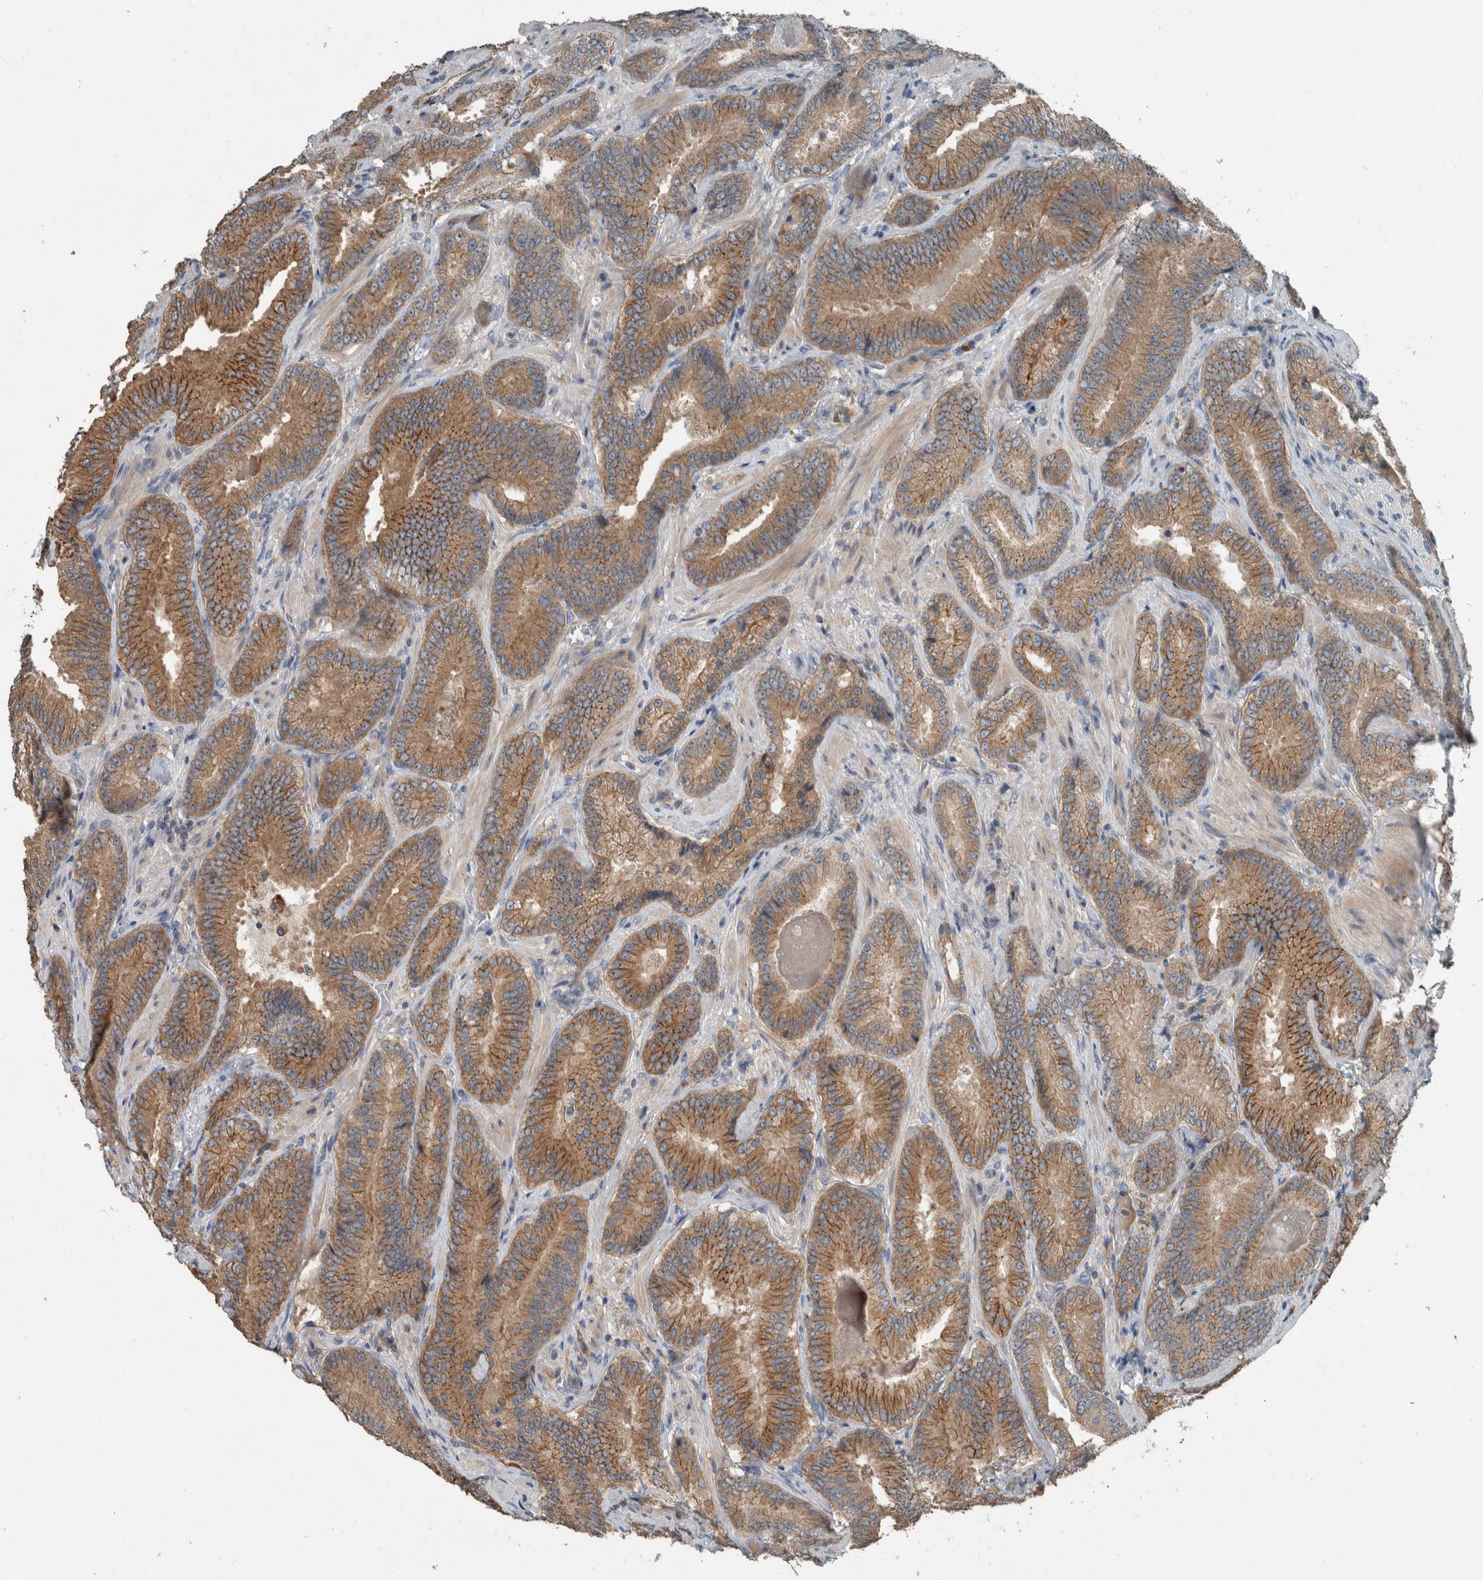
{"staining": {"intensity": "moderate", "quantity": ">75%", "location": "cytoplasmic/membranous"}, "tissue": "prostate cancer", "cell_type": "Tumor cells", "image_type": "cancer", "snomed": [{"axis": "morphology", "description": "Adenocarcinoma, Low grade"}, {"axis": "topography", "description": "Prostate"}], "caption": "Prostate cancer (adenocarcinoma (low-grade)) tissue exhibits moderate cytoplasmic/membranous expression in approximately >75% of tumor cells, visualized by immunohistochemistry. The staining was performed using DAB (3,3'-diaminobenzidine), with brown indicating positive protein expression. Nuclei are stained blue with hematoxylin.", "gene": "KNTC1", "patient": {"sex": "male", "age": 51}}